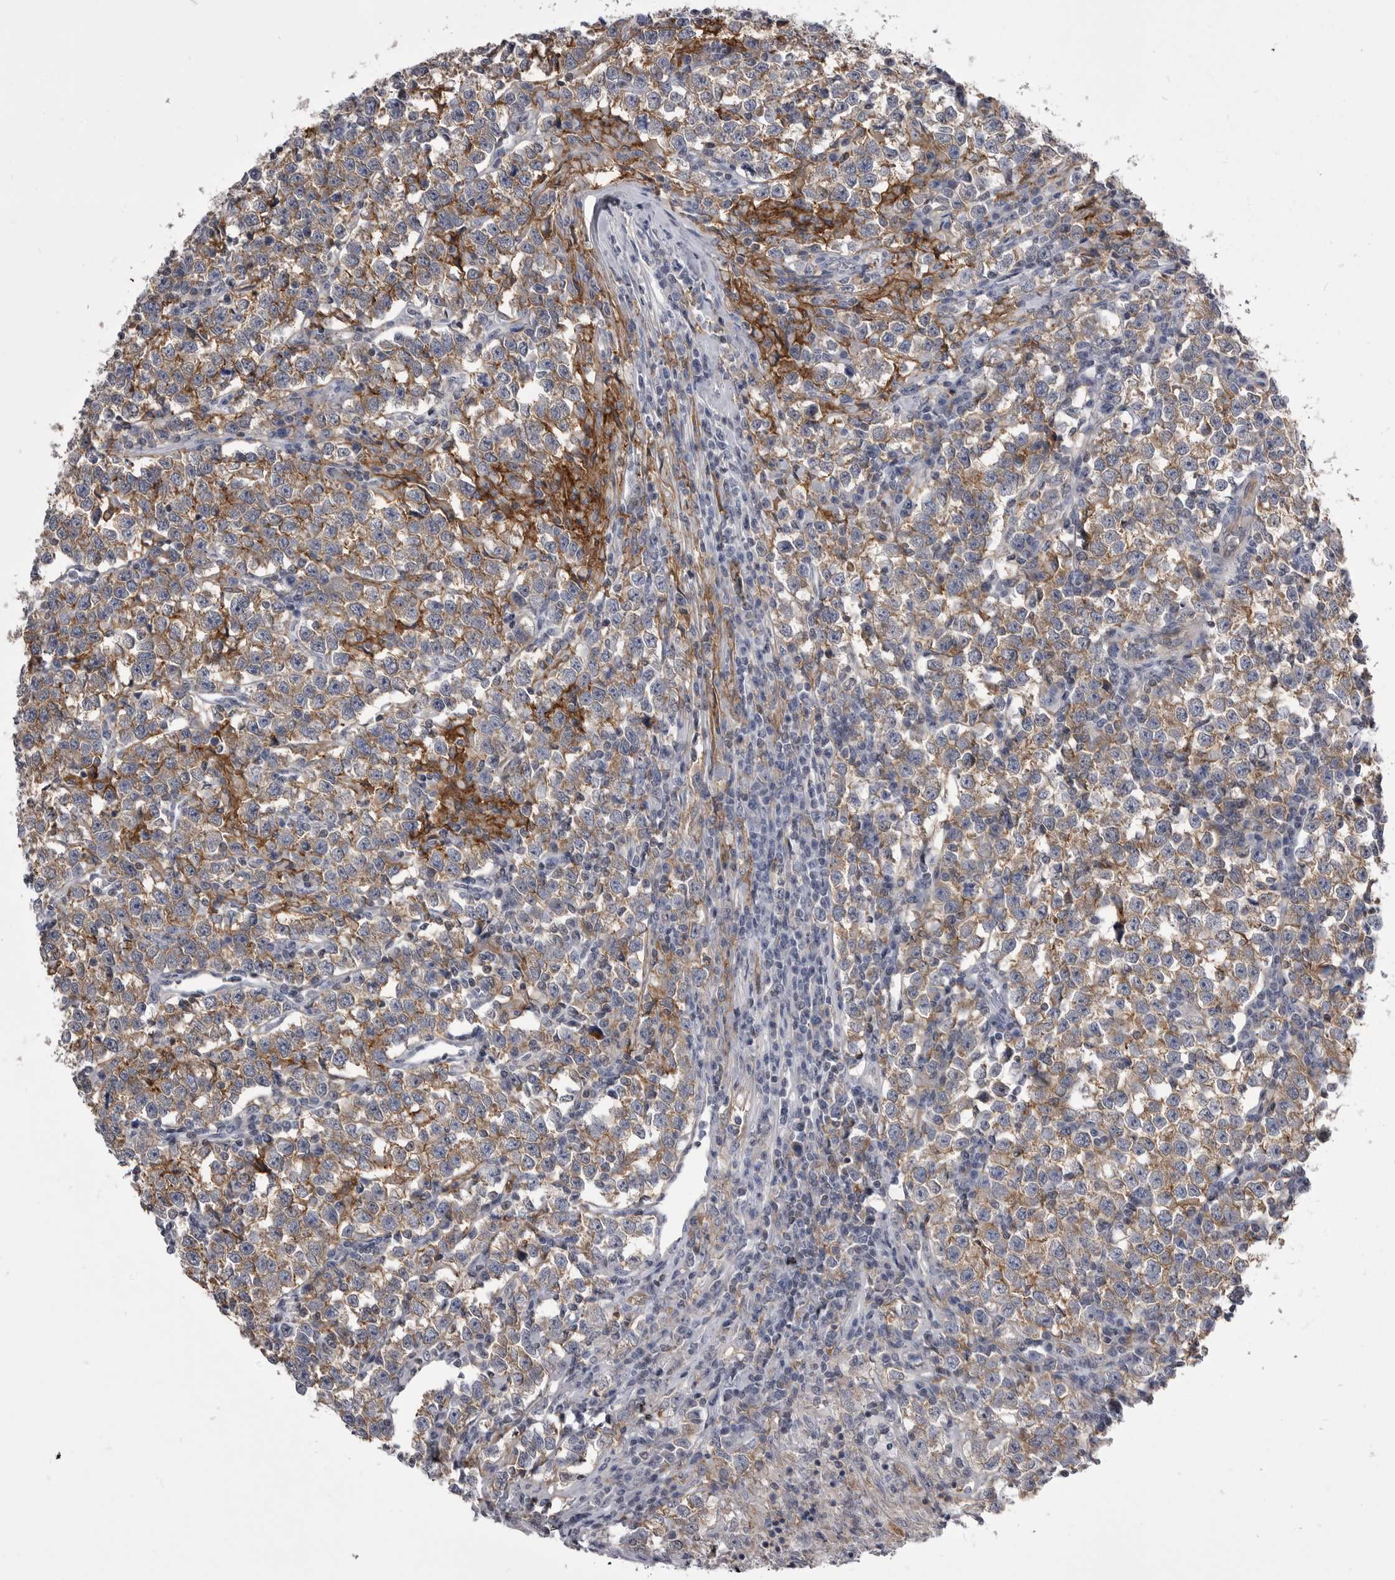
{"staining": {"intensity": "moderate", "quantity": ">75%", "location": "cytoplasmic/membranous"}, "tissue": "testis cancer", "cell_type": "Tumor cells", "image_type": "cancer", "snomed": [{"axis": "morphology", "description": "Normal tissue, NOS"}, {"axis": "morphology", "description": "Seminoma, NOS"}, {"axis": "topography", "description": "Testis"}], "caption": "Seminoma (testis) tissue shows moderate cytoplasmic/membranous expression in about >75% of tumor cells", "gene": "OPLAH", "patient": {"sex": "male", "age": 43}}